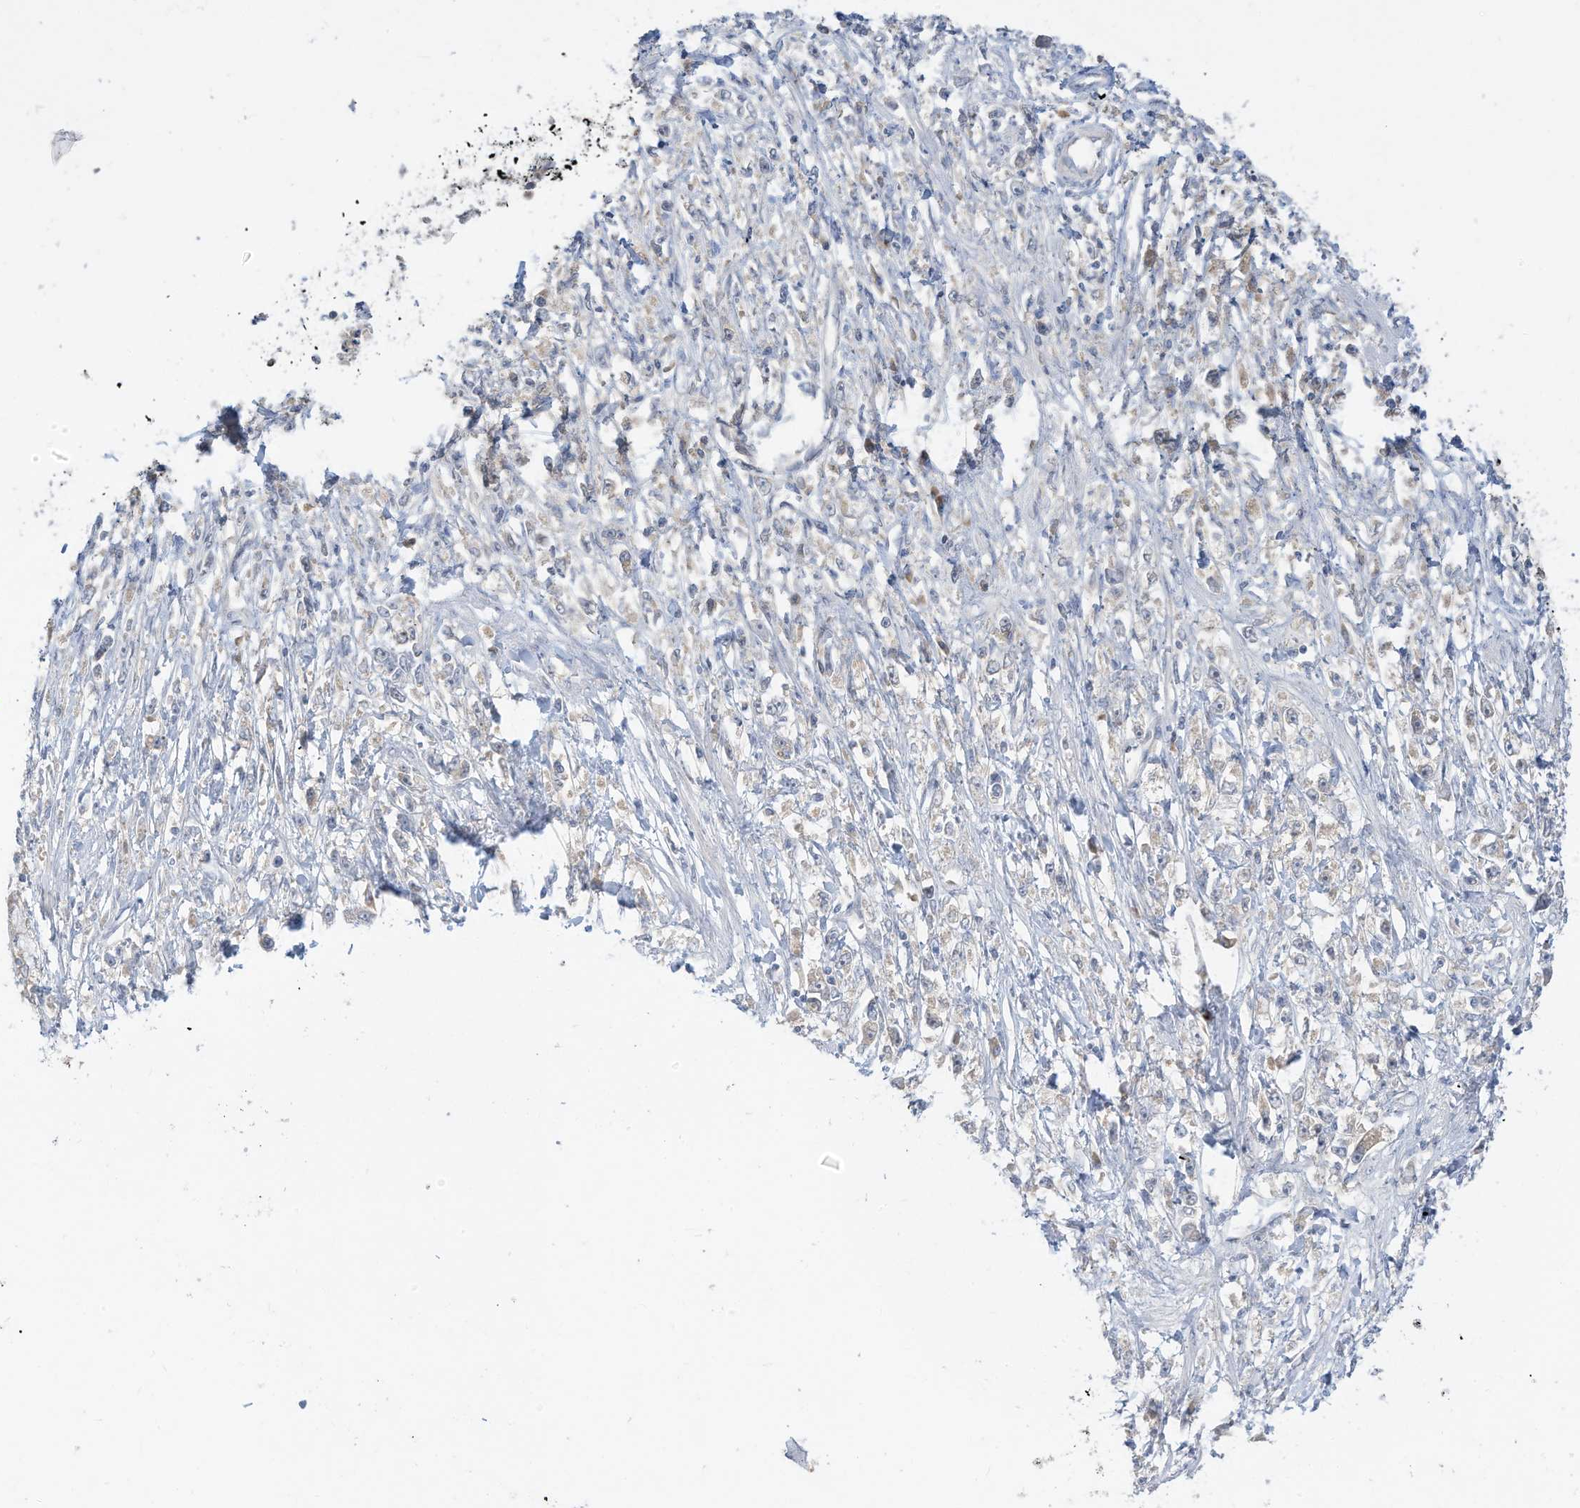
{"staining": {"intensity": "negative", "quantity": "none", "location": "none"}, "tissue": "stomach cancer", "cell_type": "Tumor cells", "image_type": "cancer", "snomed": [{"axis": "morphology", "description": "Adenocarcinoma, NOS"}, {"axis": "topography", "description": "Stomach"}], "caption": "This is an immunohistochemistry (IHC) image of human stomach cancer (adenocarcinoma). There is no staining in tumor cells.", "gene": "LRRN2", "patient": {"sex": "female", "age": 59}}